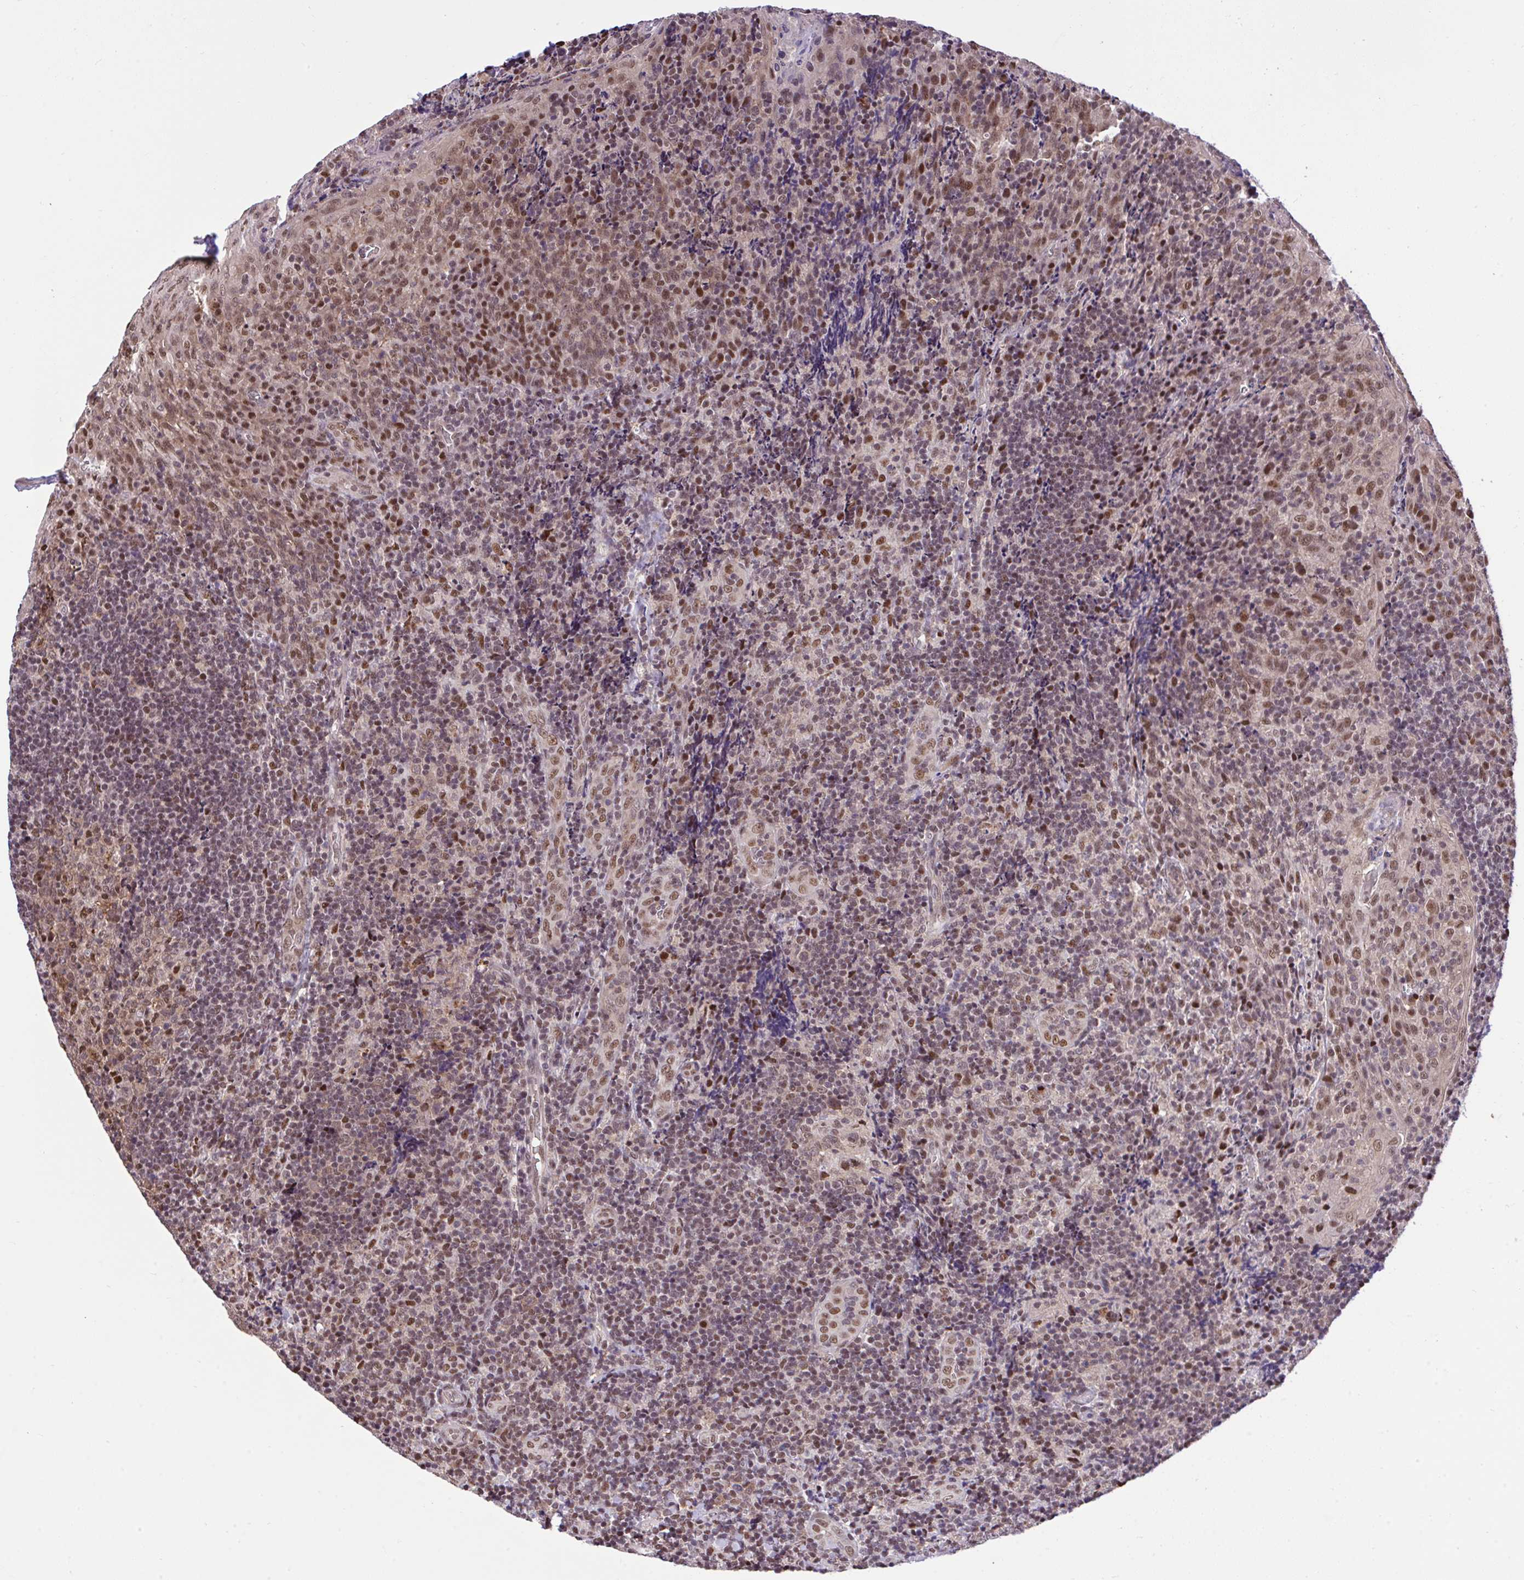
{"staining": {"intensity": "weak", "quantity": ">75%", "location": "nuclear"}, "tissue": "tonsil", "cell_type": "Germinal center cells", "image_type": "normal", "snomed": [{"axis": "morphology", "description": "Normal tissue, NOS"}, {"axis": "topography", "description": "Tonsil"}], "caption": "Tonsil stained with a brown dye displays weak nuclear positive positivity in approximately >75% of germinal center cells.", "gene": "GLIS3", "patient": {"sex": "male", "age": 17}}